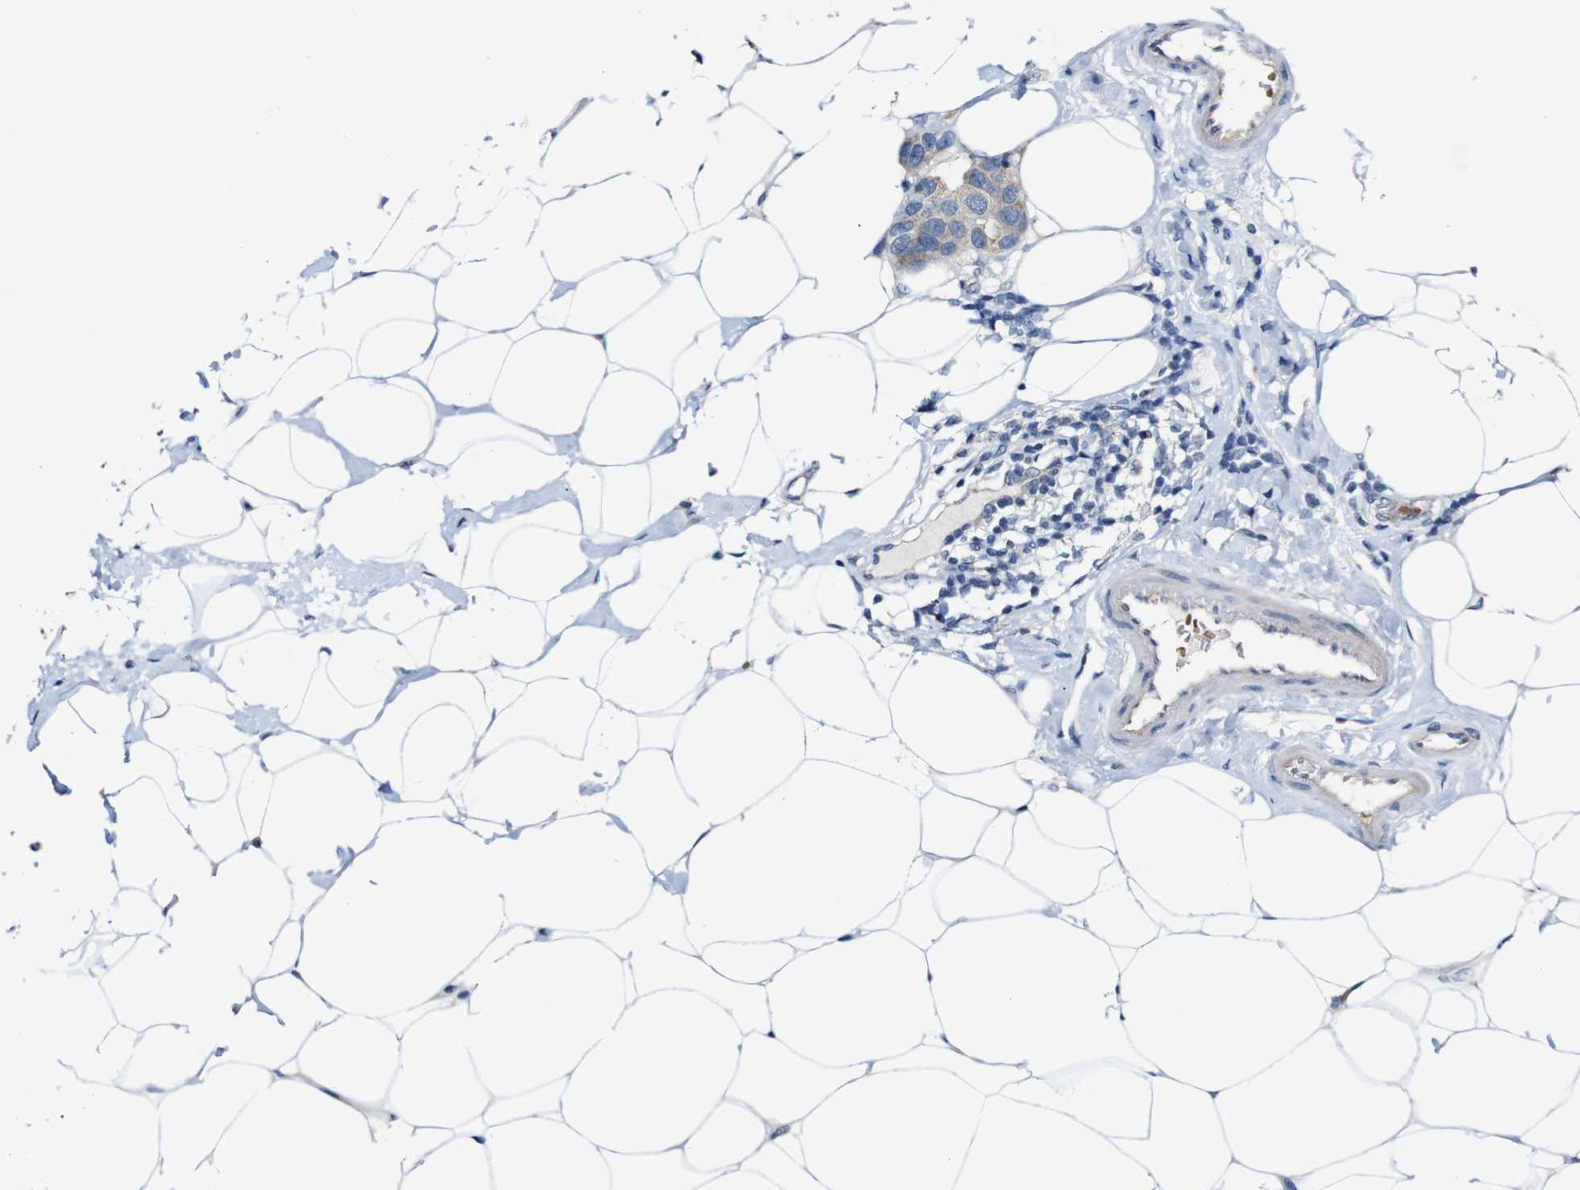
{"staining": {"intensity": "weak", "quantity": ">75%", "location": "cytoplasmic/membranous"}, "tissue": "breast cancer", "cell_type": "Tumor cells", "image_type": "cancer", "snomed": [{"axis": "morphology", "description": "Normal tissue, NOS"}, {"axis": "morphology", "description": "Duct carcinoma"}, {"axis": "topography", "description": "Breast"}], "caption": "Protein analysis of intraductal carcinoma (breast) tissue displays weak cytoplasmic/membranous expression in approximately >75% of tumor cells.", "gene": "TBC1D32", "patient": {"sex": "female", "age": 39}}